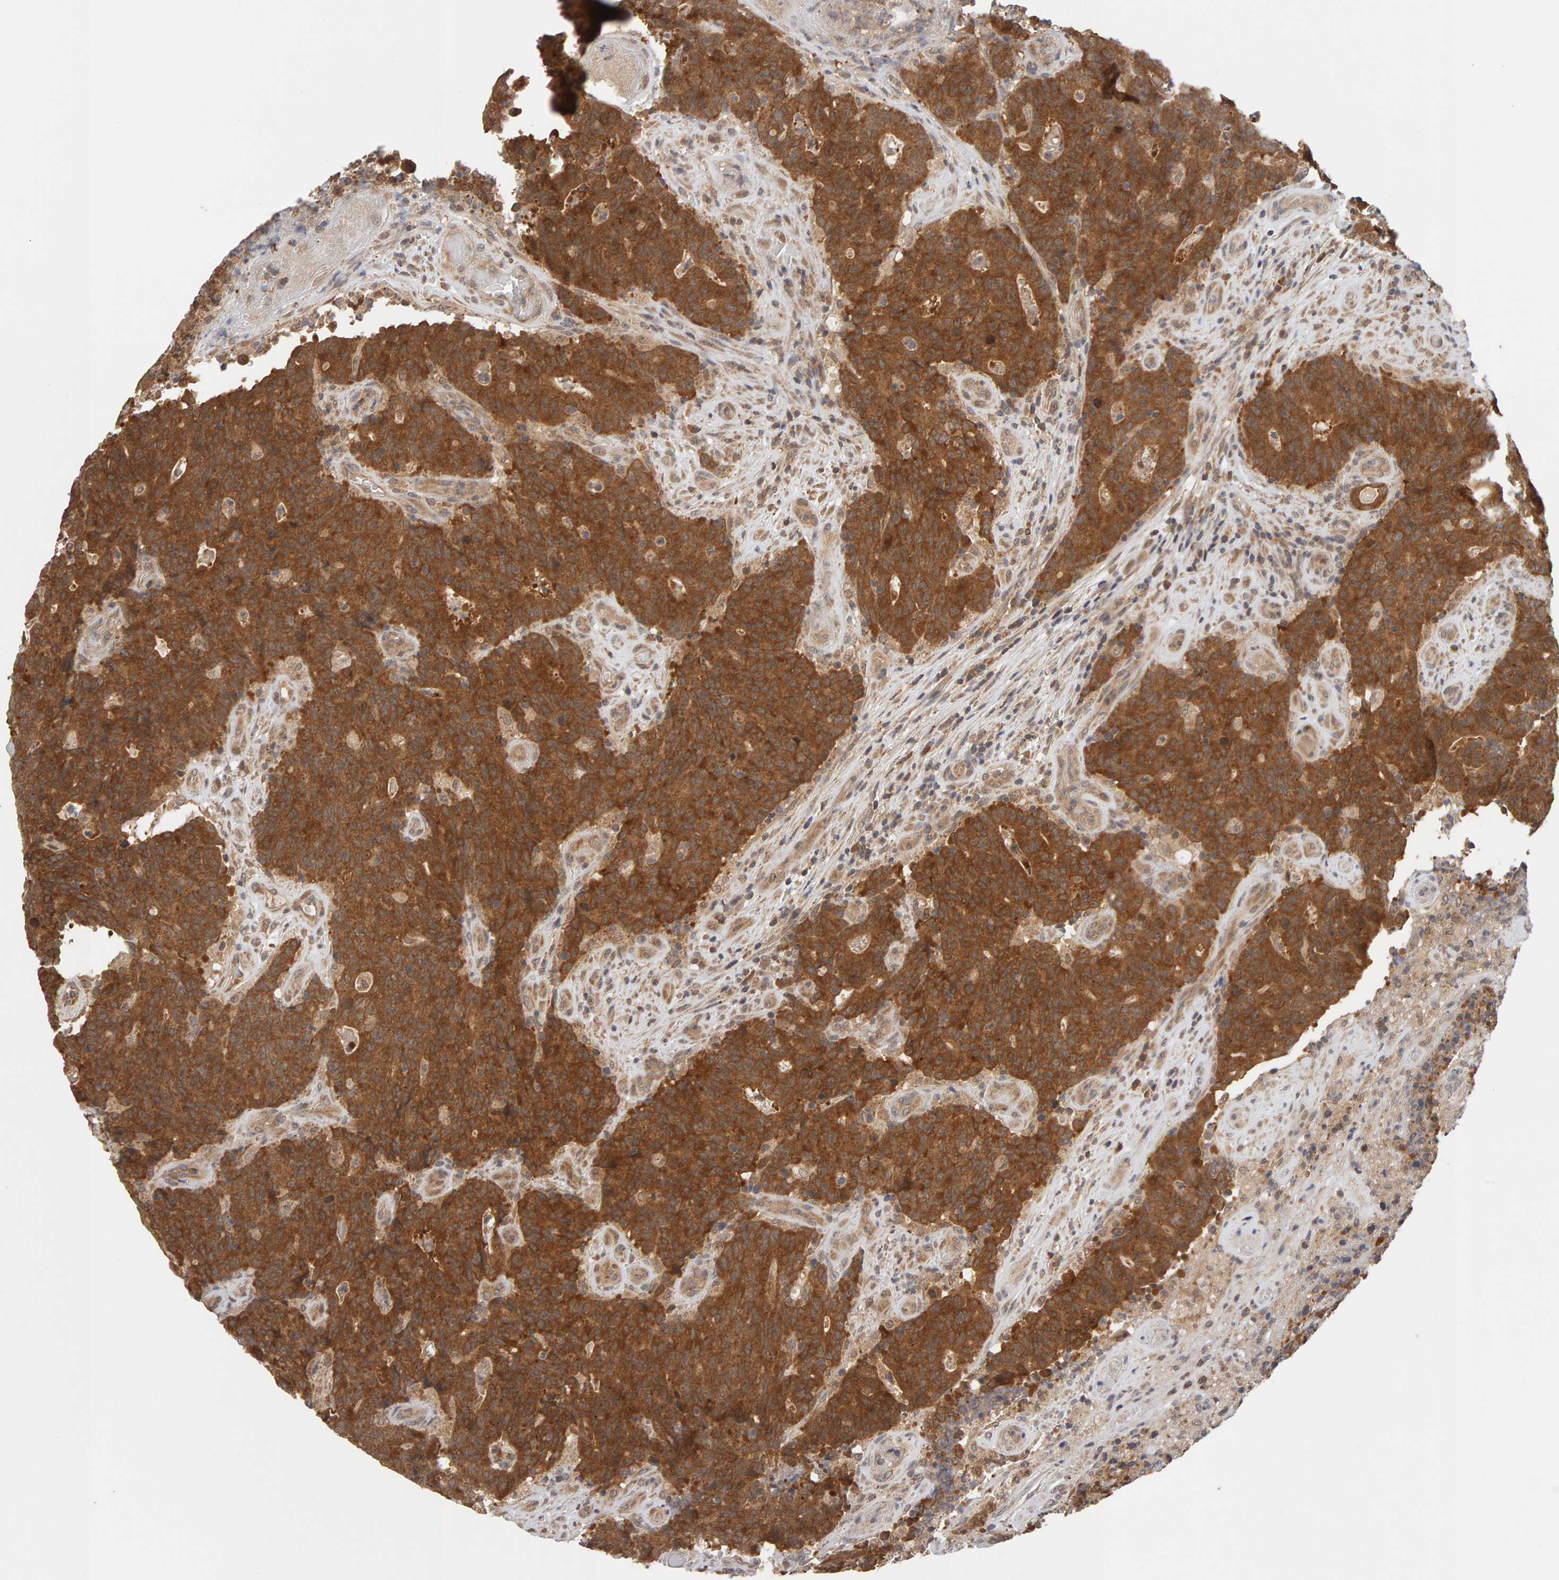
{"staining": {"intensity": "moderate", "quantity": ">75%", "location": "cytoplasmic/membranous"}, "tissue": "colorectal cancer", "cell_type": "Tumor cells", "image_type": "cancer", "snomed": [{"axis": "morphology", "description": "Normal tissue, NOS"}, {"axis": "morphology", "description": "Adenocarcinoma, NOS"}, {"axis": "topography", "description": "Colon"}], "caption": "Moderate cytoplasmic/membranous expression for a protein is present in about >75% of tumor cells of colorectal adenocarcinoma using IHC.", "gene": "DNAJC7", "patient": {"sex": "female", "age": 75}}